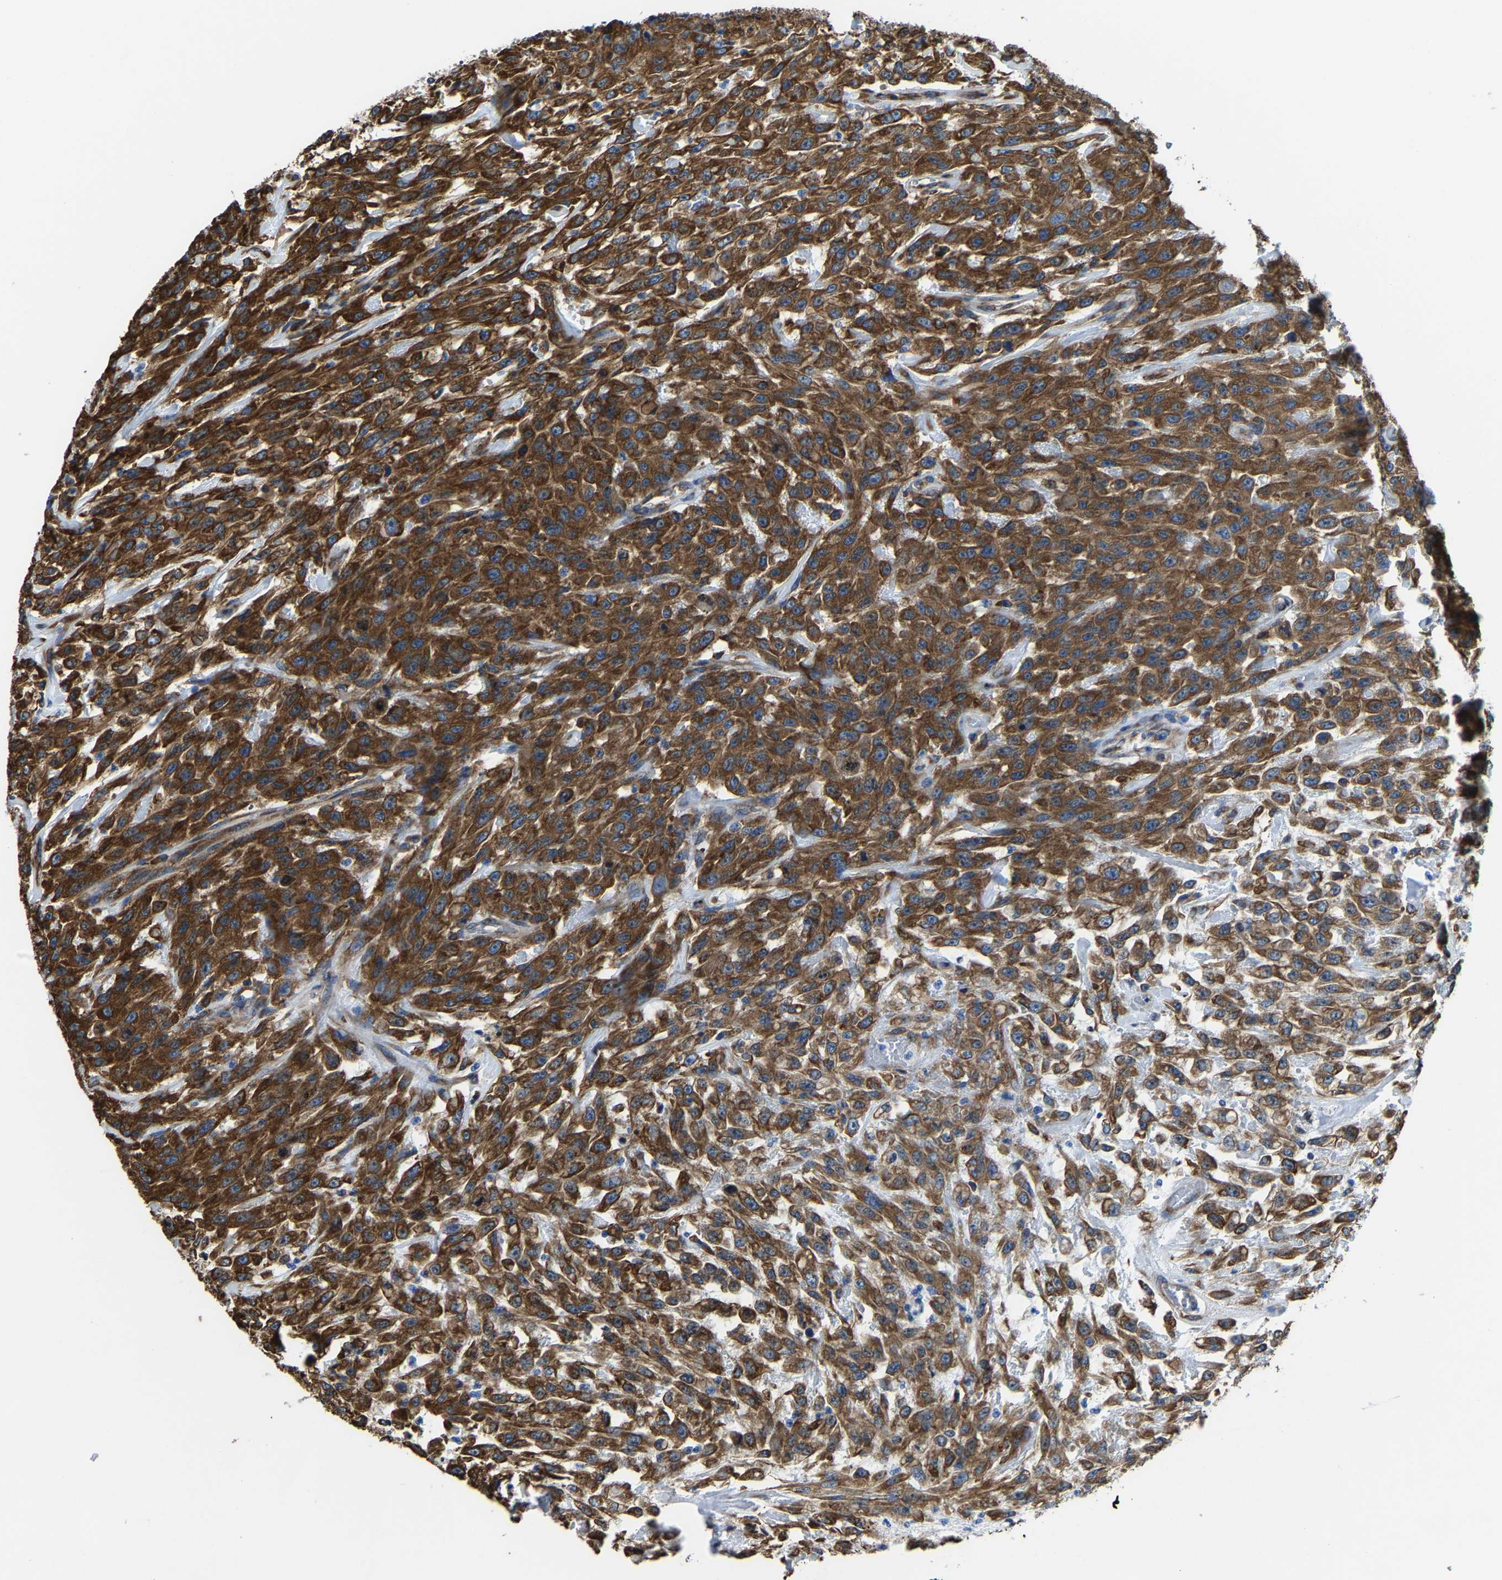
{"staining": {"intensity": "strong", "quantity": ">75%", "location": "cytoplasmic/membranous"}, "tissue": "urothelial cancer", "cell_type": "Tumor cells", "image_type": "cancer", "snomed": [{"axis": "morphology", "description": "Urothelial carcinoma, High grade"}, {"axis": "topography", "description": "Urinary bladder"}], "caption": "A brown stain shows strong cytoplasmic/membranous expression of a protein in human high-grade urothelial carcinoma tumor cells.", "gene": "G3BP2", "patient": {"sex": "male", "age": 46}}